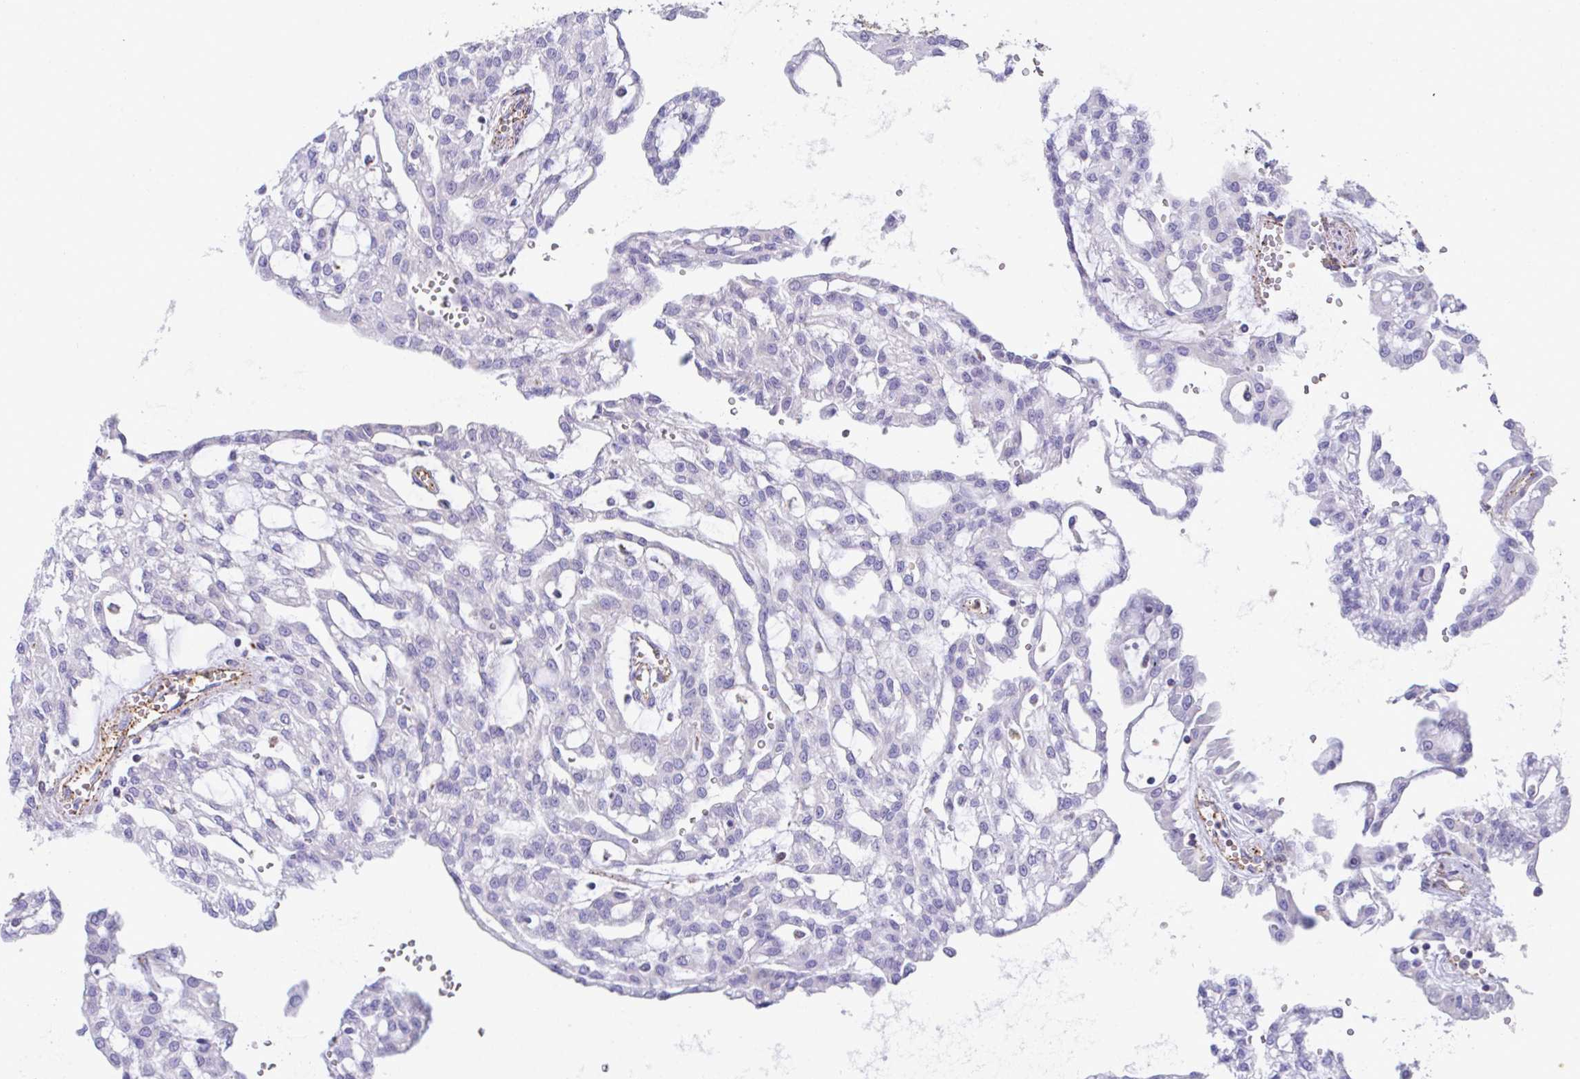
{"staining": {"intensity": "negative", "quantity": "none", "location": "none"}, "tissue": "renal cancer", "cell_type": "Tumor cells", "image_type": "cancer", "snomed": [{"axis": "morphology", "description": "Adenocarcinoma, NOS"}, {"axis": "topography", "description": "Kidney"}], "caption": "Immunohistochemistry image of renal cancer (adenocarcinoma) stained for a protein (brown), which reveals no staining in tumor cells.", "gene": "TNFAIP8", "patient": {"sex": "male", "age": 63}}